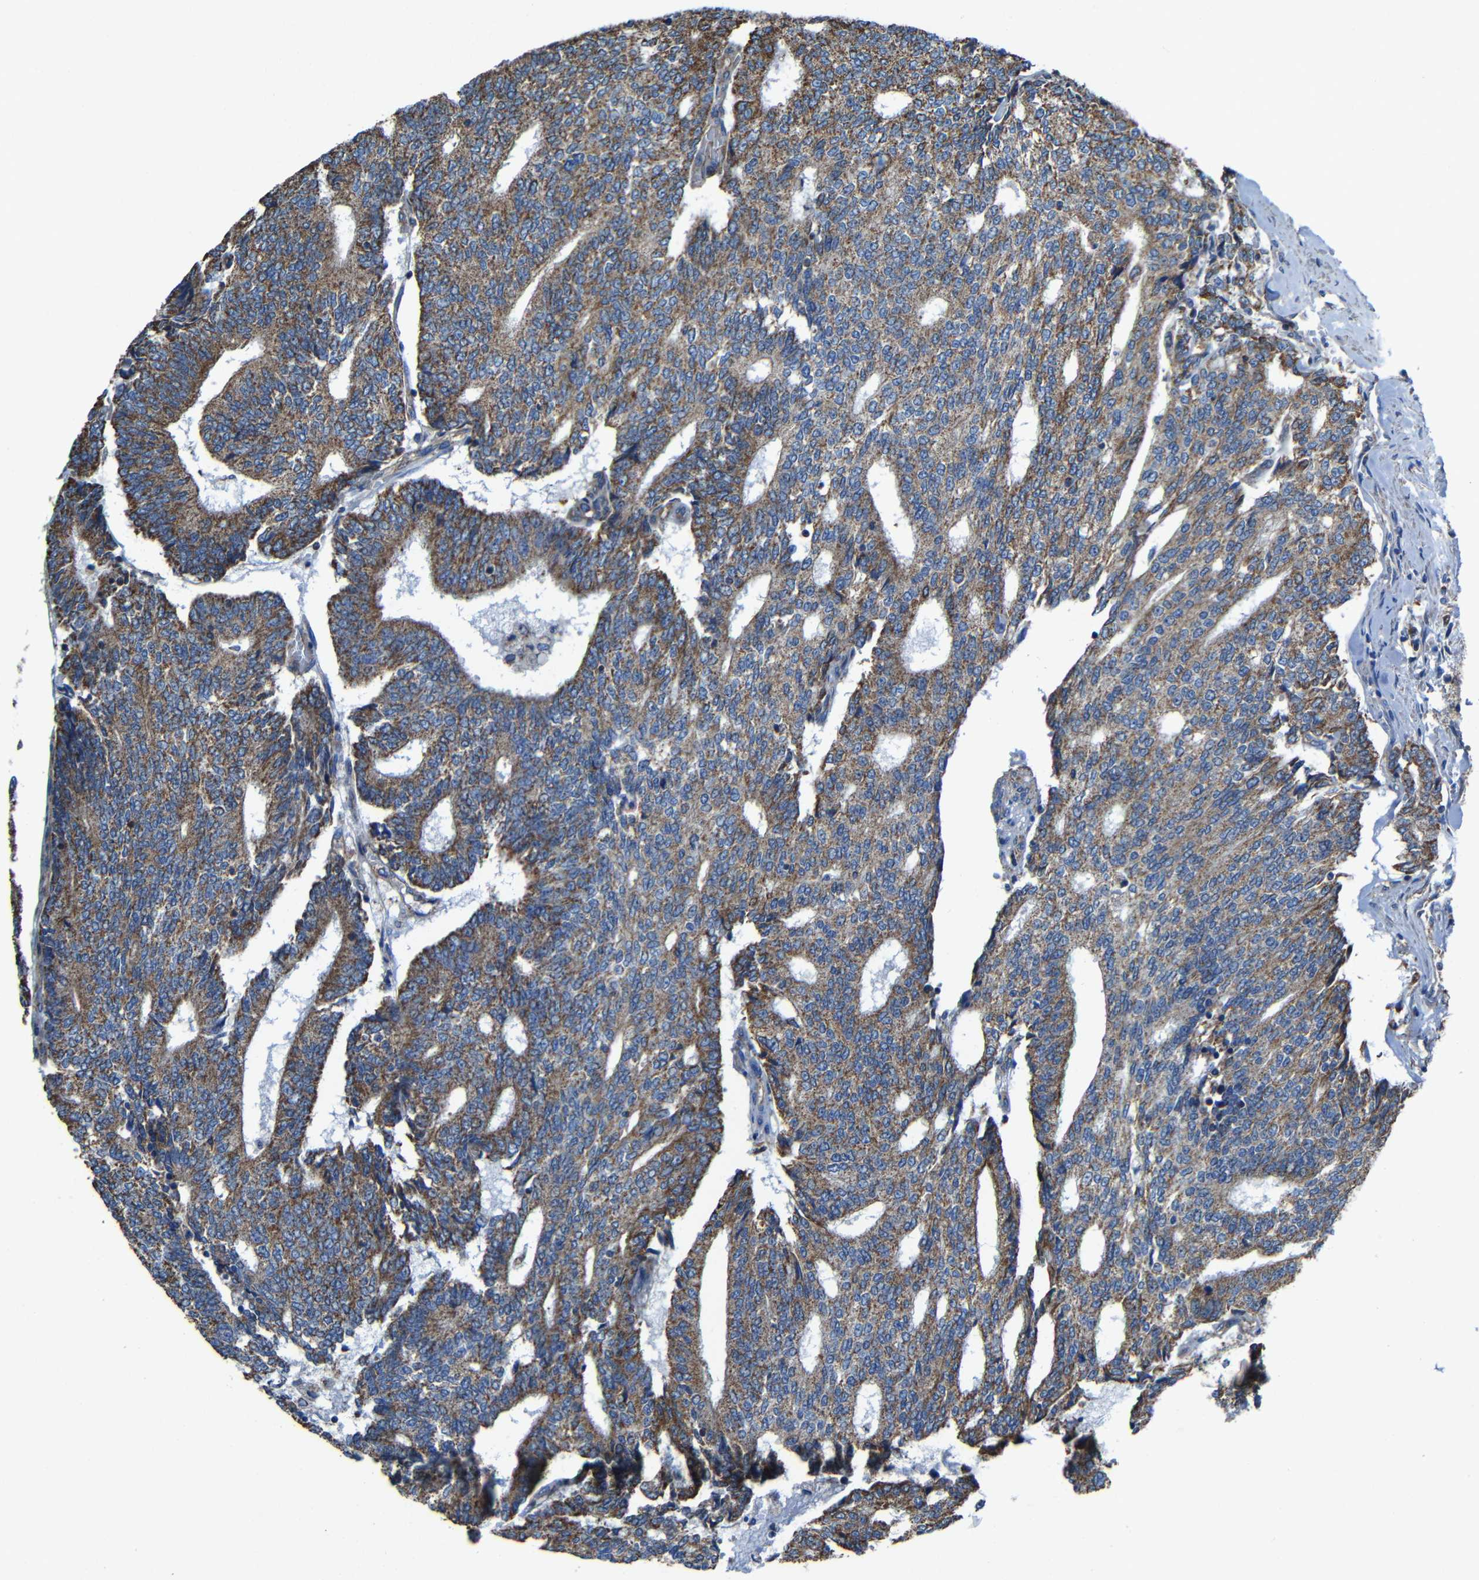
{"staining": {"intensity": "strong", "quantity": ">75%", "location": "cytoplasmic/membranous"}, "tissue": "prostate cancer", "cell_type": "Tumor cells", "image_type": "cancer", "snomed": [{"axis": "morphology", "description": "Normal tissue, NOS"}, {"axis": "morphology", "description": "Adenocarcinoma, High grade"}, {"axis": "topography", "description": "Prostate"}, {"axis": "topography", "description": "Seminal veicle"}], "caption": "A micrograph showing strong cytoplasmic/membranous expression in approximately >75% of tumor cells in prostate cancer (adenocarcinoma (high-grade)), as visualized by brown immunohistochemical staining.", "gene": "INTS6L", "patient": {"sex": "male", "age": 55}}